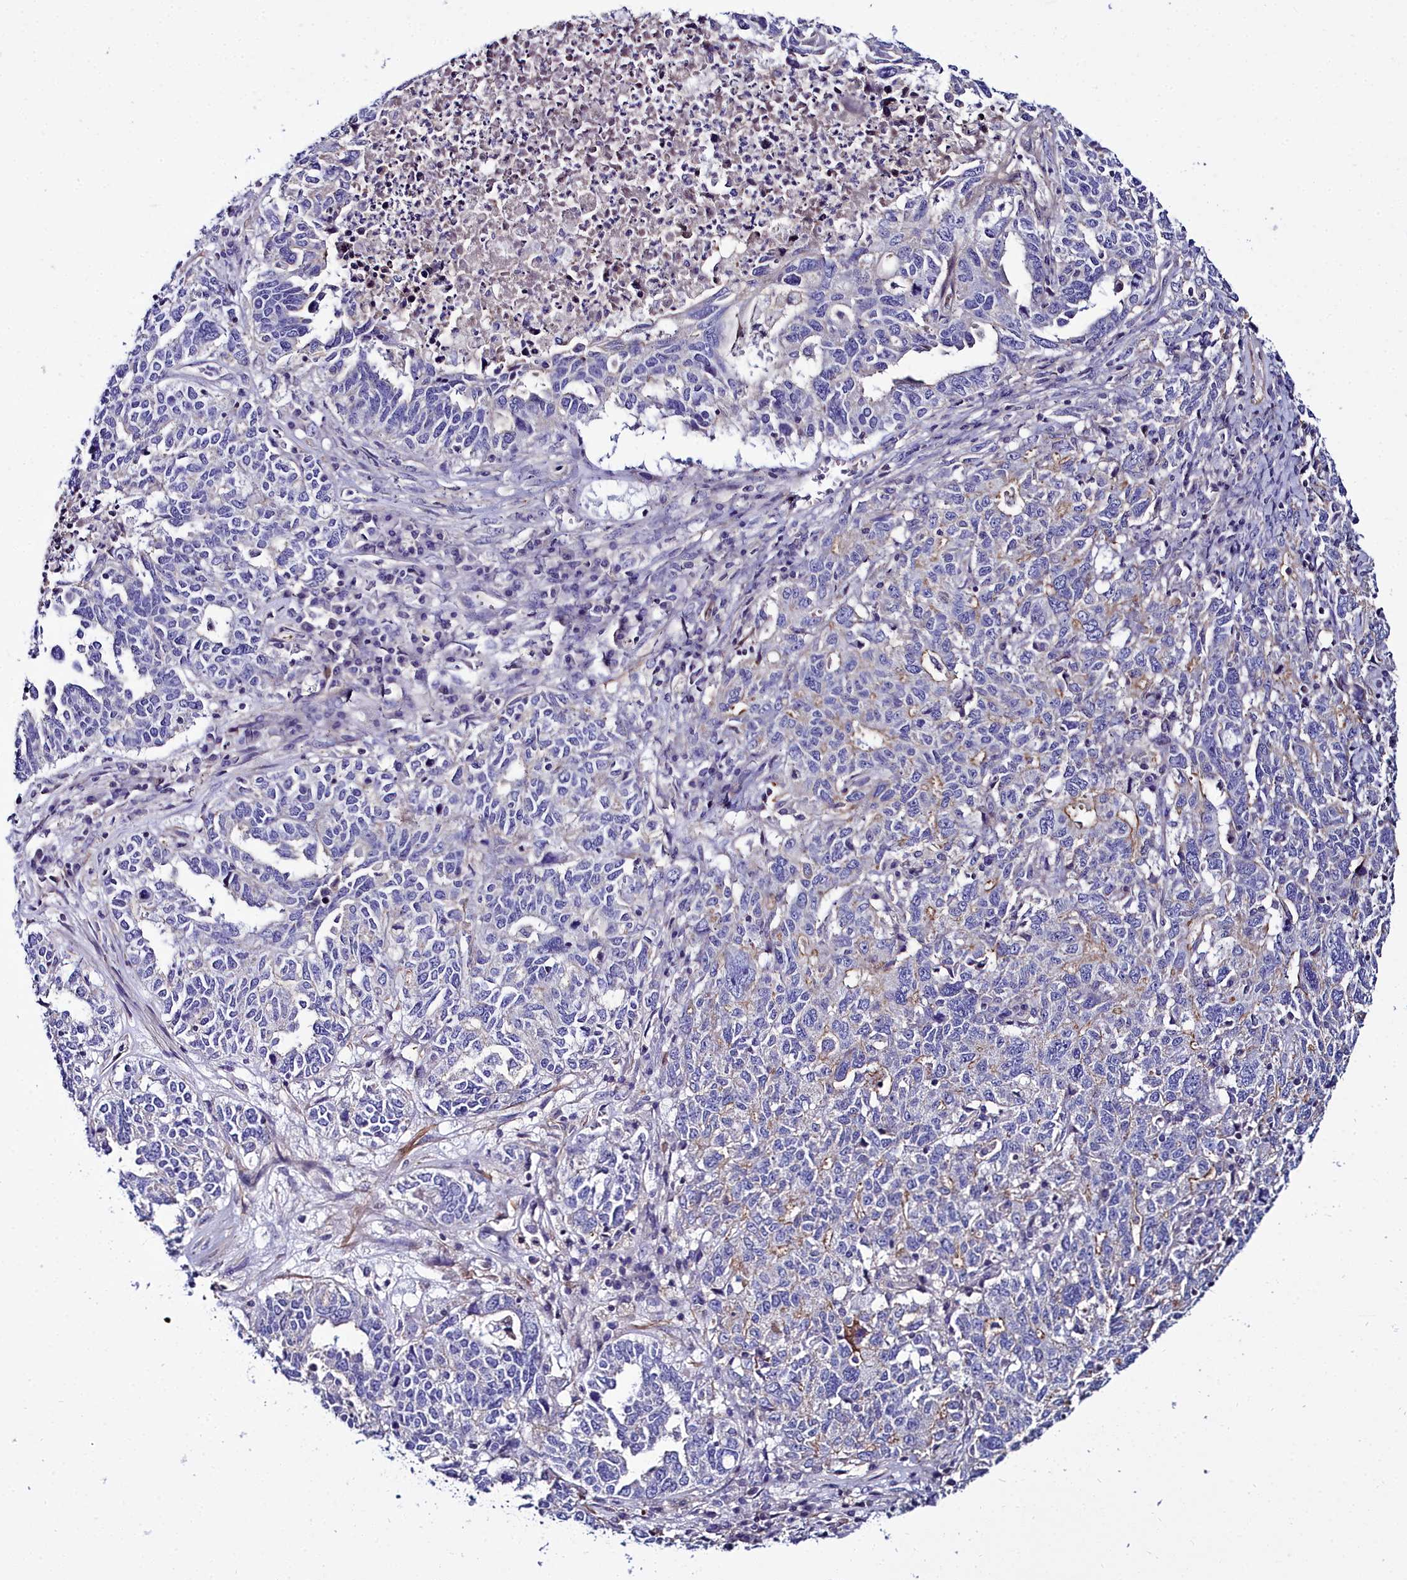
{"staining": {"intensity": "negative", "quantity": "none", "location": "none"}, "tissue": "ovarian cancer", "cell_type": "Tumor cells", "image_type": "cancer", "snomed": [{"axis": "morphology", "description": "Carcinoma, endometroid"}, {"axis": "topography", "description": "Ovary"}], "caption": "This is an IHC photomicrograph of endometroid carcinoma (ovarian). There is no positivity in tumor cells.", "gene": "FADS3", "patient": {"sex": "female", "age": 62}}